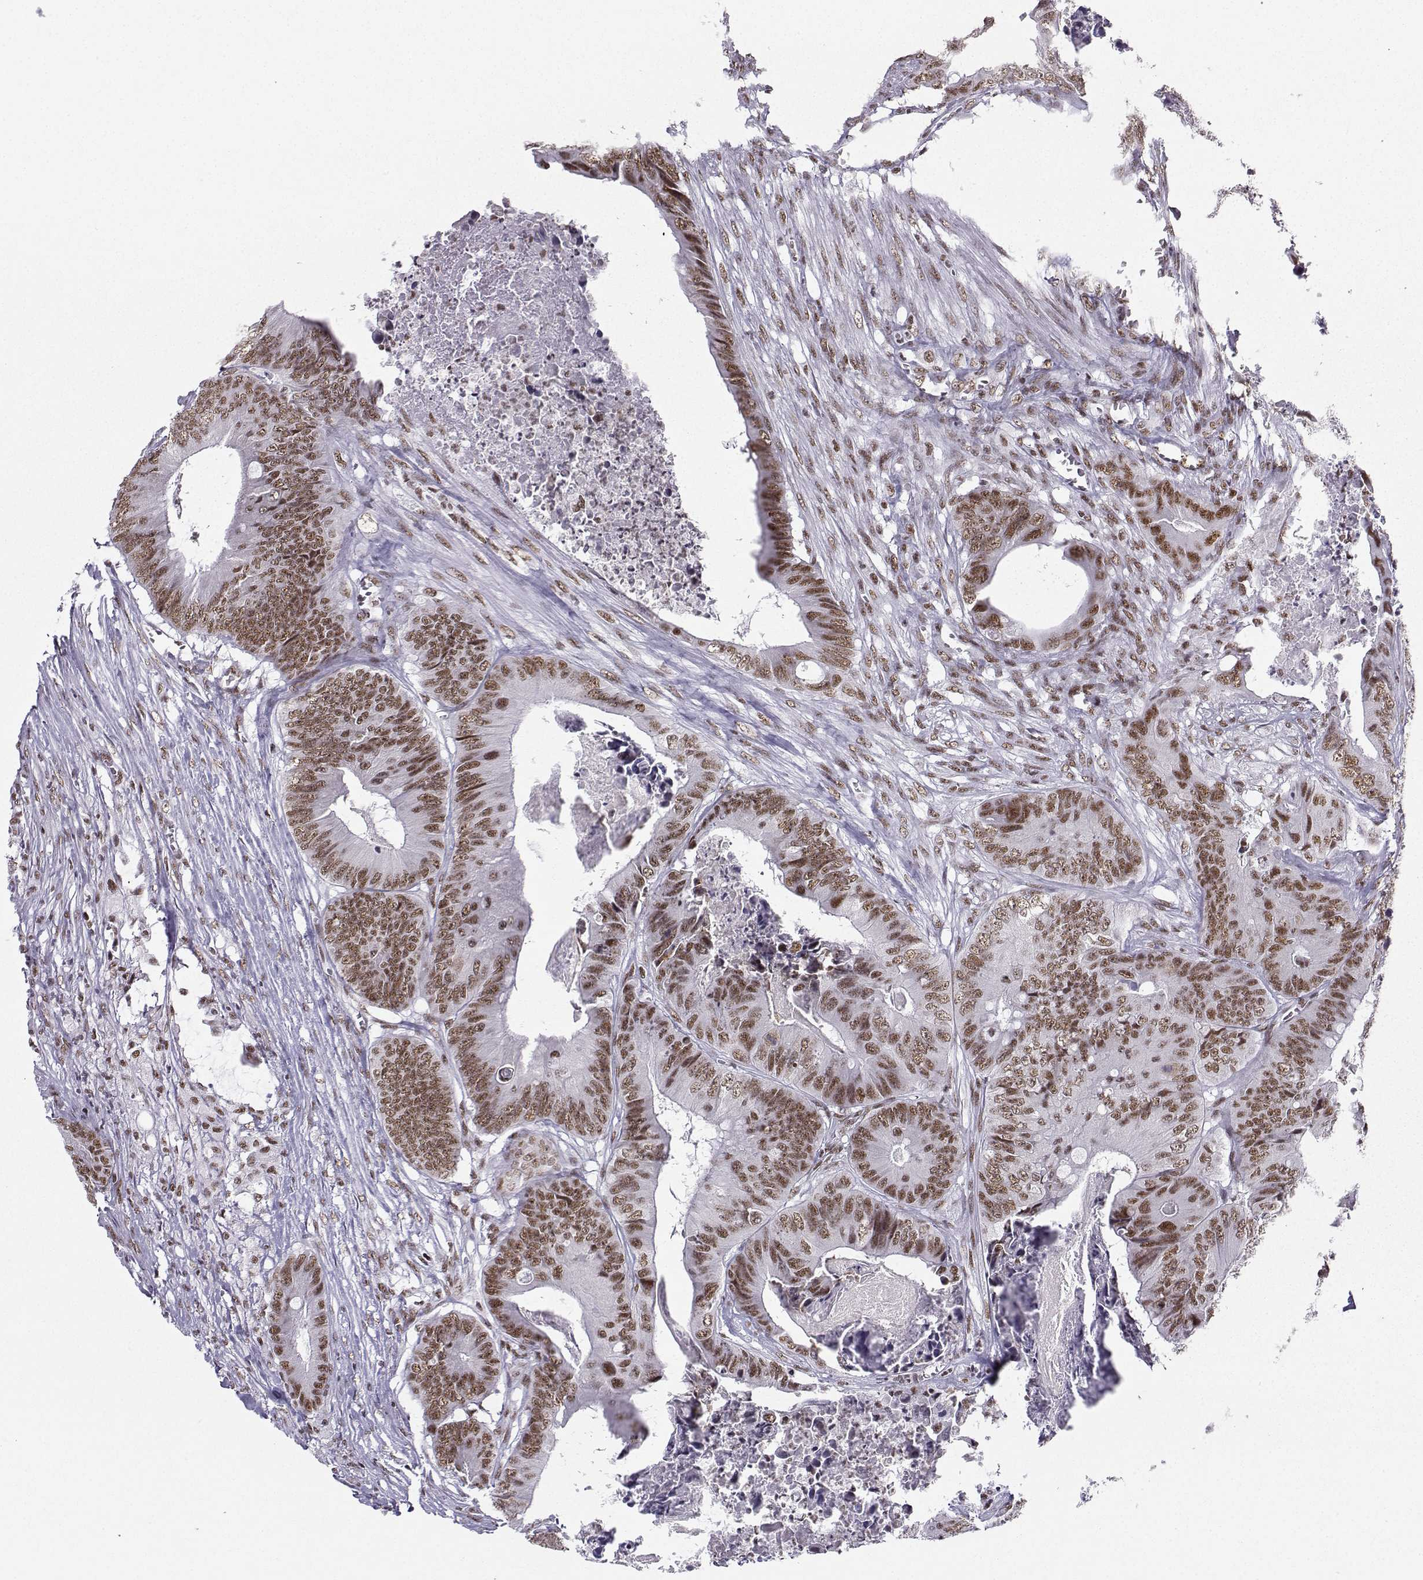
{"staining": {"intensity": "moderate", "quantity": ">75%", "location": "nuclear"}, "tissue": "colorectal cancer", "cell_type": "Tumor cells", "image_type": "cancer", "snomed": [{"axis": "morphology", "description": "Adenocarcinoma, NOS"}, {"axis": "topography", "description": "Colon"}], "caption": "Immunohistochemistry (IHC) staining of colorectal cancer, which reveals medium levels of moderate nuclear positivity in about >75% of tumor cells indicating moderate nuclear protein positivity. The staining was performed using DAB (brown) for protein detection and nuclei were counterstained in hematoxylin (blue).", "gene": "SNRPB2", "patient": {"sex": "male", "age": 84}}